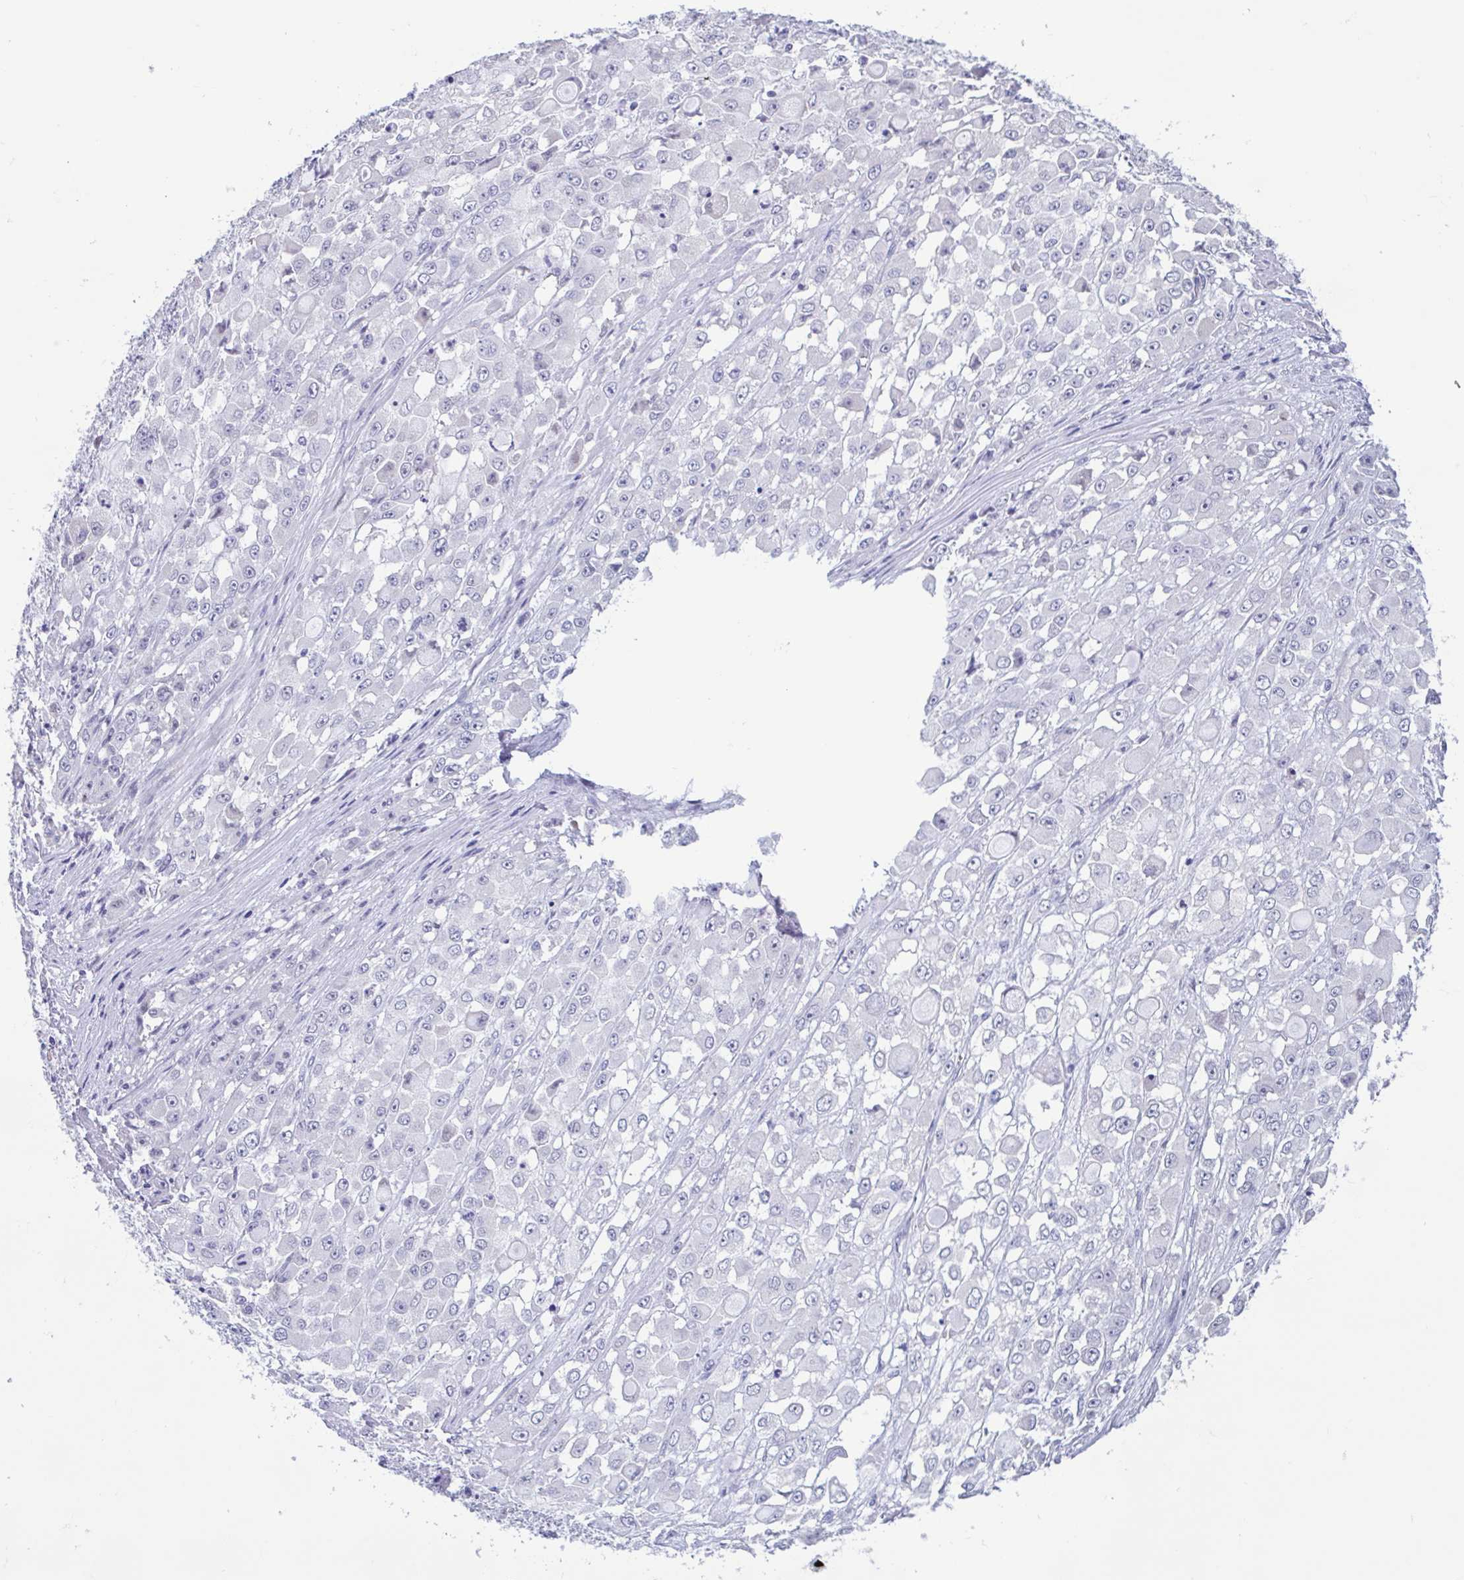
{"staining": {"intensity": "negative", "quantity": "none", "location": "none"}, "tissue": "stomach cancer", "cell_type": "Tumor cells", "image_type": "cancer", "snomed": [{"axis": "morphology", "description": "Adenocarcinoma, NOS"}, {"axis": "topography", "description": "Stomach"}], "caption": "IHC of human adenocarcinoma (stomach) reveals no positivity in tumor cells.", "gene": "PERM1", "patient": {"sex": "female", "age": 76}}